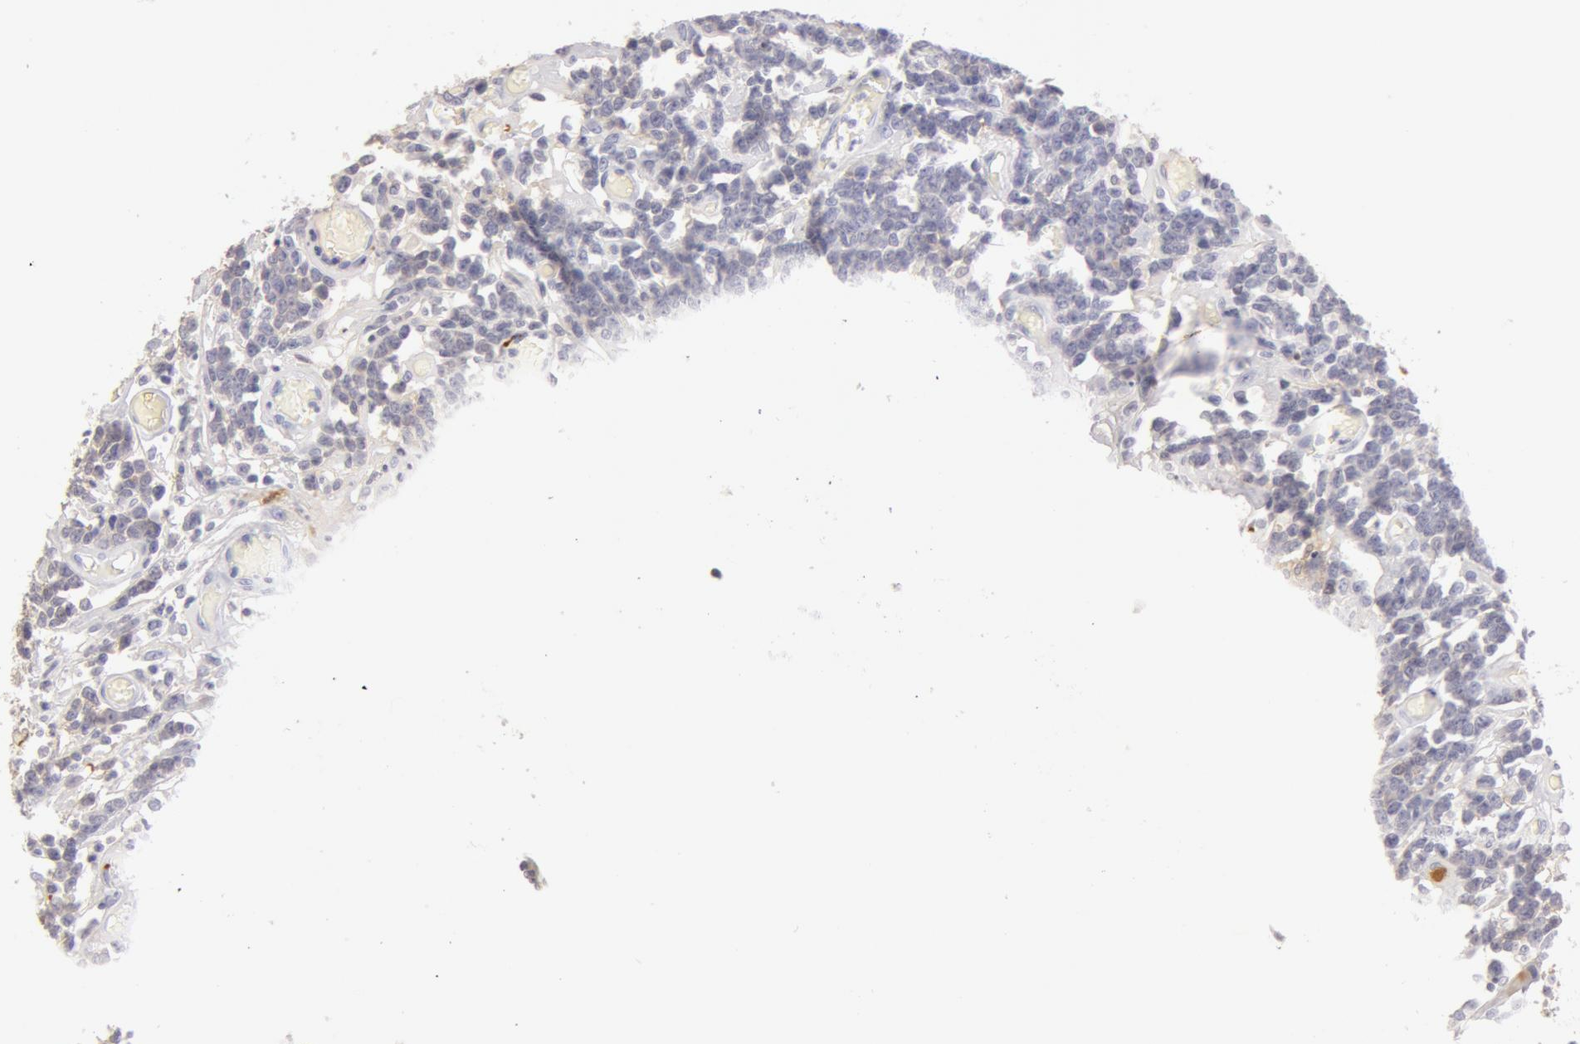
{"staining": {"intensity": "negative", "quantity": "none", "location": "none"}, "tissue": "lymphoma", "cell_type": "Tumor cells", "image_type": "cancer", "snomed": [{"axis": "morphology", "description": "Malignant lymphoma, non-Hodgkin's type, High grade"}, {"axis": "topography", "description": "Colon"}], "caption": "The image demonstrates no staining of tumor cells in lymphoma.", "gene": "AHSG", "patient": {"sex": "male", "age": 82}}